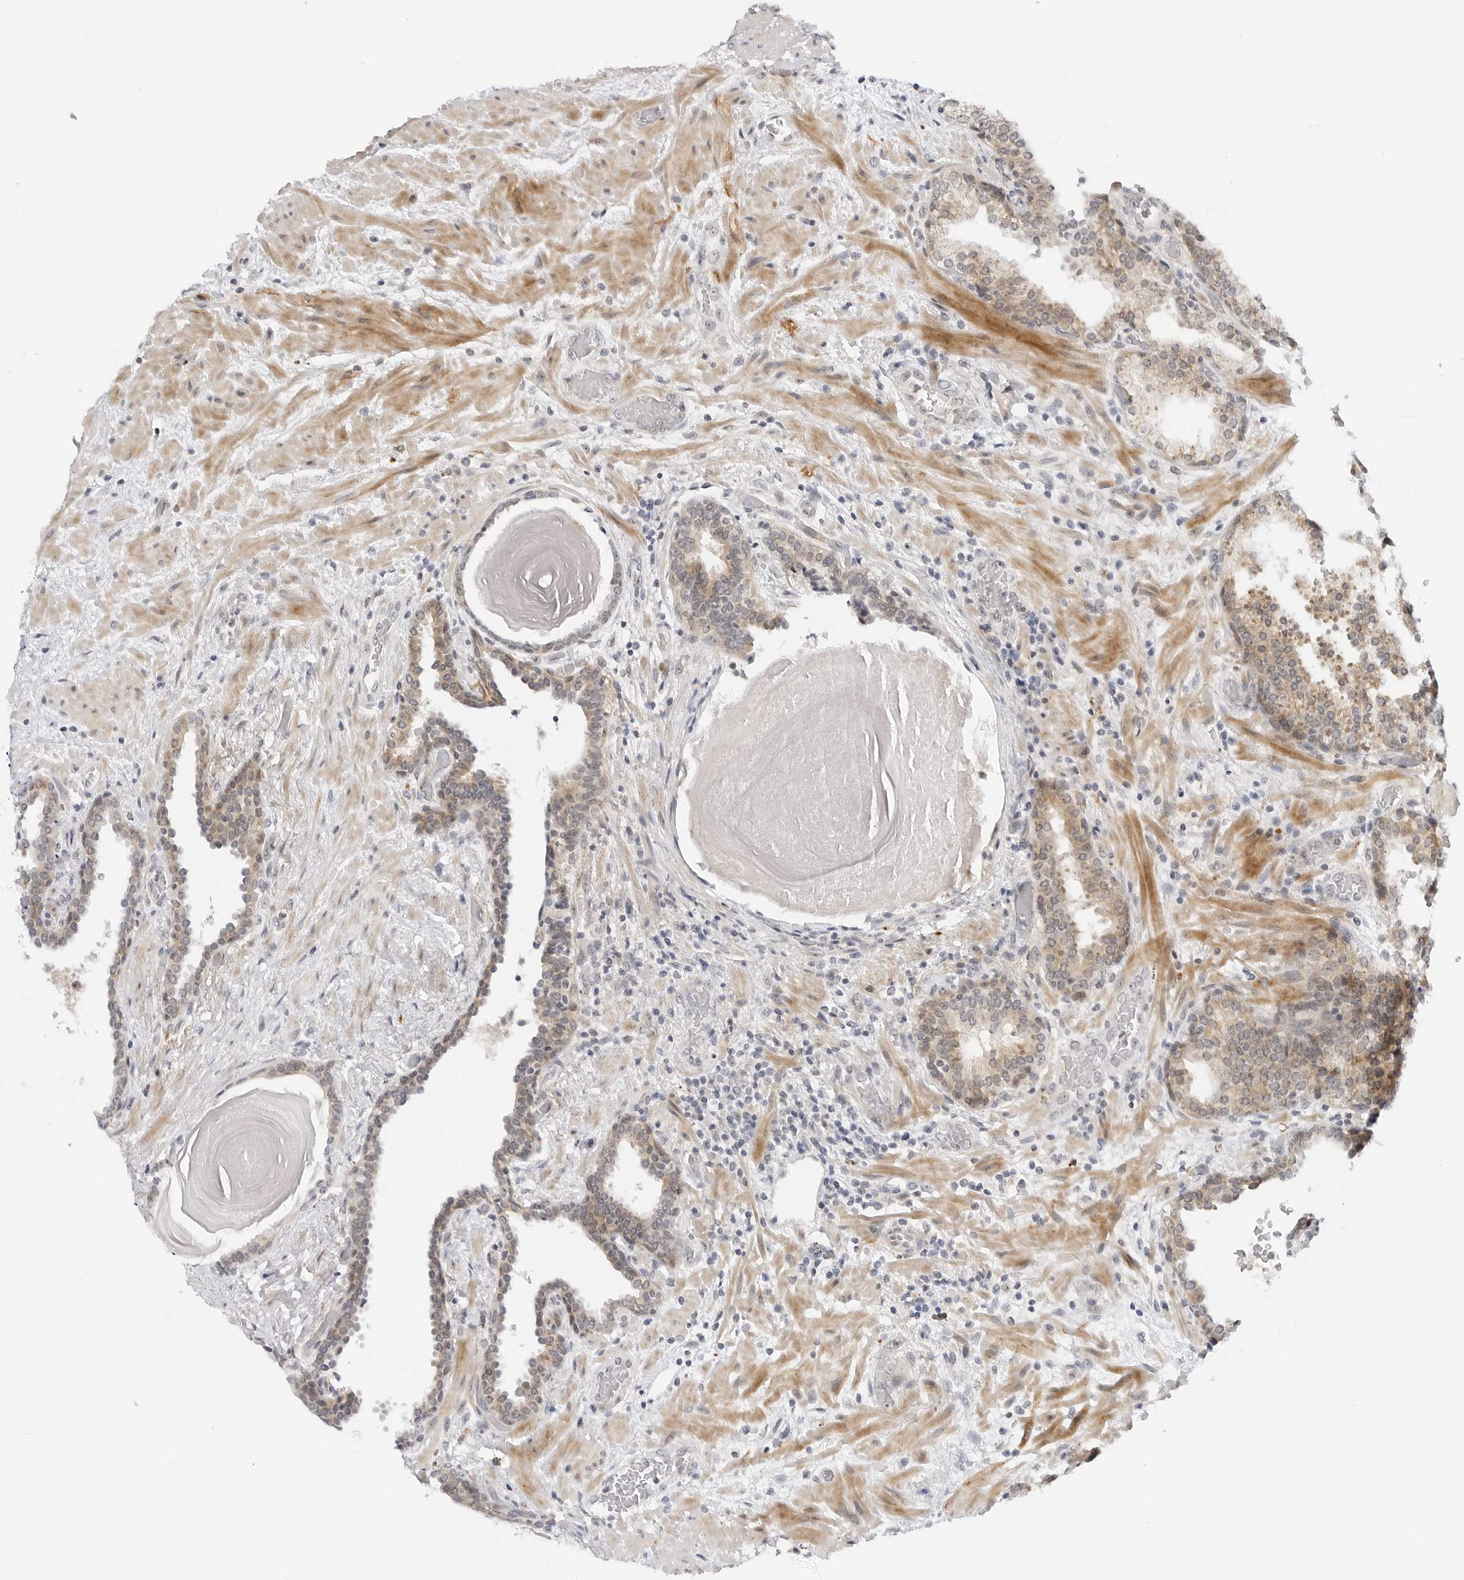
{"staining": {"intensity": "moderate", "quantity": "25%-75%", "location": "cytoplasmic/membranous"}, "tissue": "prostate", "cell_type": "Glandular cells", "image_type": "normal", "snomed": [{"axis": "morphology", "description": "Normal tissue, NOS"}, {"axis": "topography", "description": "Prostate"}], "caption": "An IHC image of normal tissue is shown. Protein staining in brown highlights moderate cytoplasmic/membranous positivity in prostate within glandular cells.", "gene": "MAP2K5", "patient": {"sex": "male", "age": 48}}